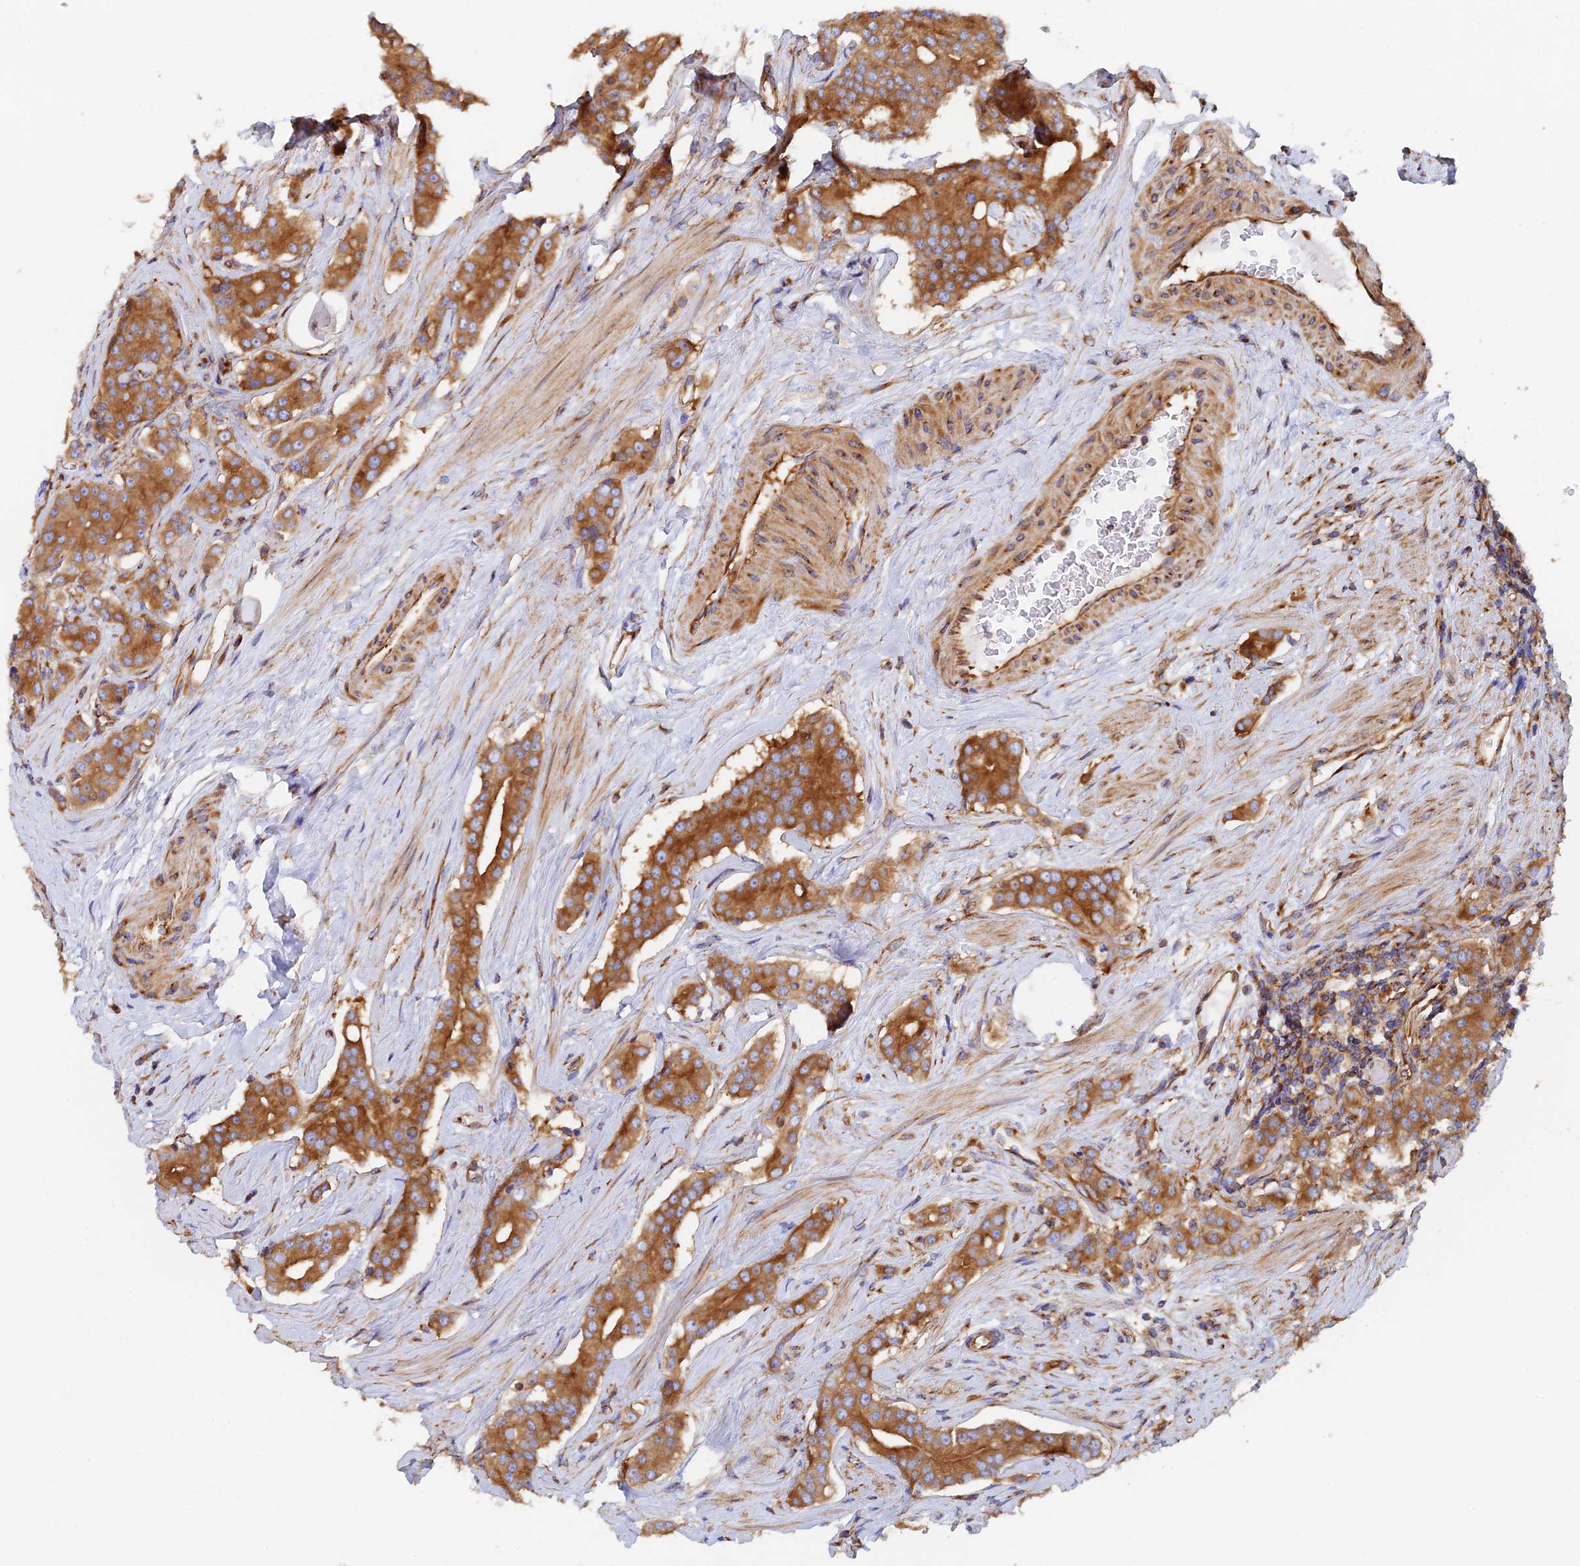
{"staining": {"intensity": "strong", "quantity": ">75%", "location": "cytoplasmic/membranous"}, "tissue": "prostate cancer", "cell_type": "Tumor cells", "image_type": "cancer", "snomed": [{"axis": "morphology", "description": "Adenocarcinoma, High grade"}, {"axis": "topography", "description": "Prostate"}], "caption": "Immunohistochemistry of human adenocarcinoma (high-grade) (prostate) shows high levels of strong cytoplasmic/membranous positivity in approximately >75% of tumor cells.", "gene": "DCTN2", "patient": {"sex": "male", "age": 71}}